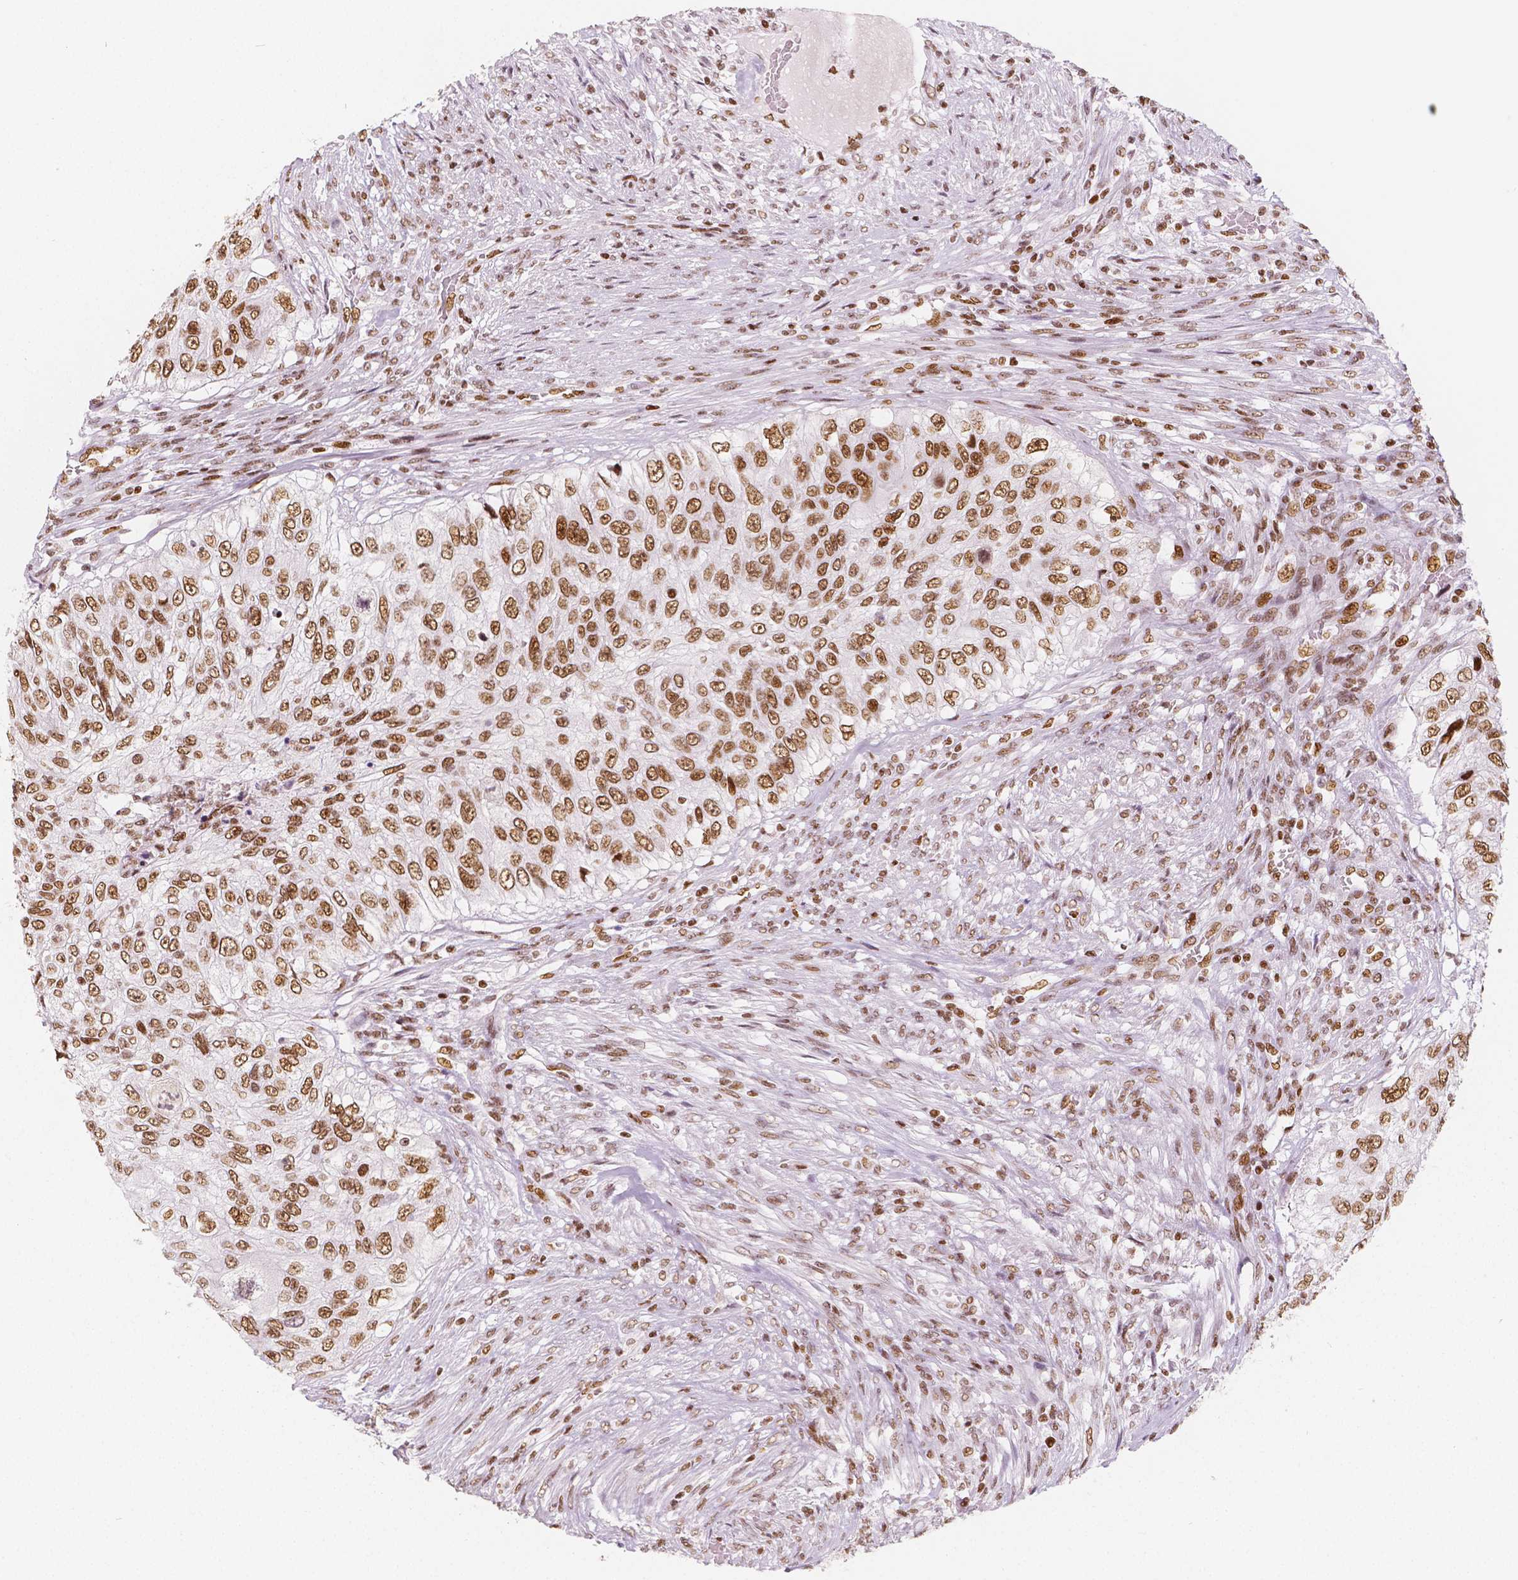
{"staining": {"intensity": "moderate", "quantity": ">75%", "location": "nuclear"}, "tissue": "urothelial cancer", "cell_type": "Tumor cells", "image_type": "cancer", "snomed": [{"axis": "morphology", "description": "Urothelial carcinoma, High grade"}, {"axis": "topography", "description": "Urinary bladder"}], "caption": "IHC of human high-grade urothelial carcinoma displays medium levels of moderate nuclear expression in about >75% of tumor cells.", "gene": "HDAC1", "patient": {"sex": "female", "age": 60}}